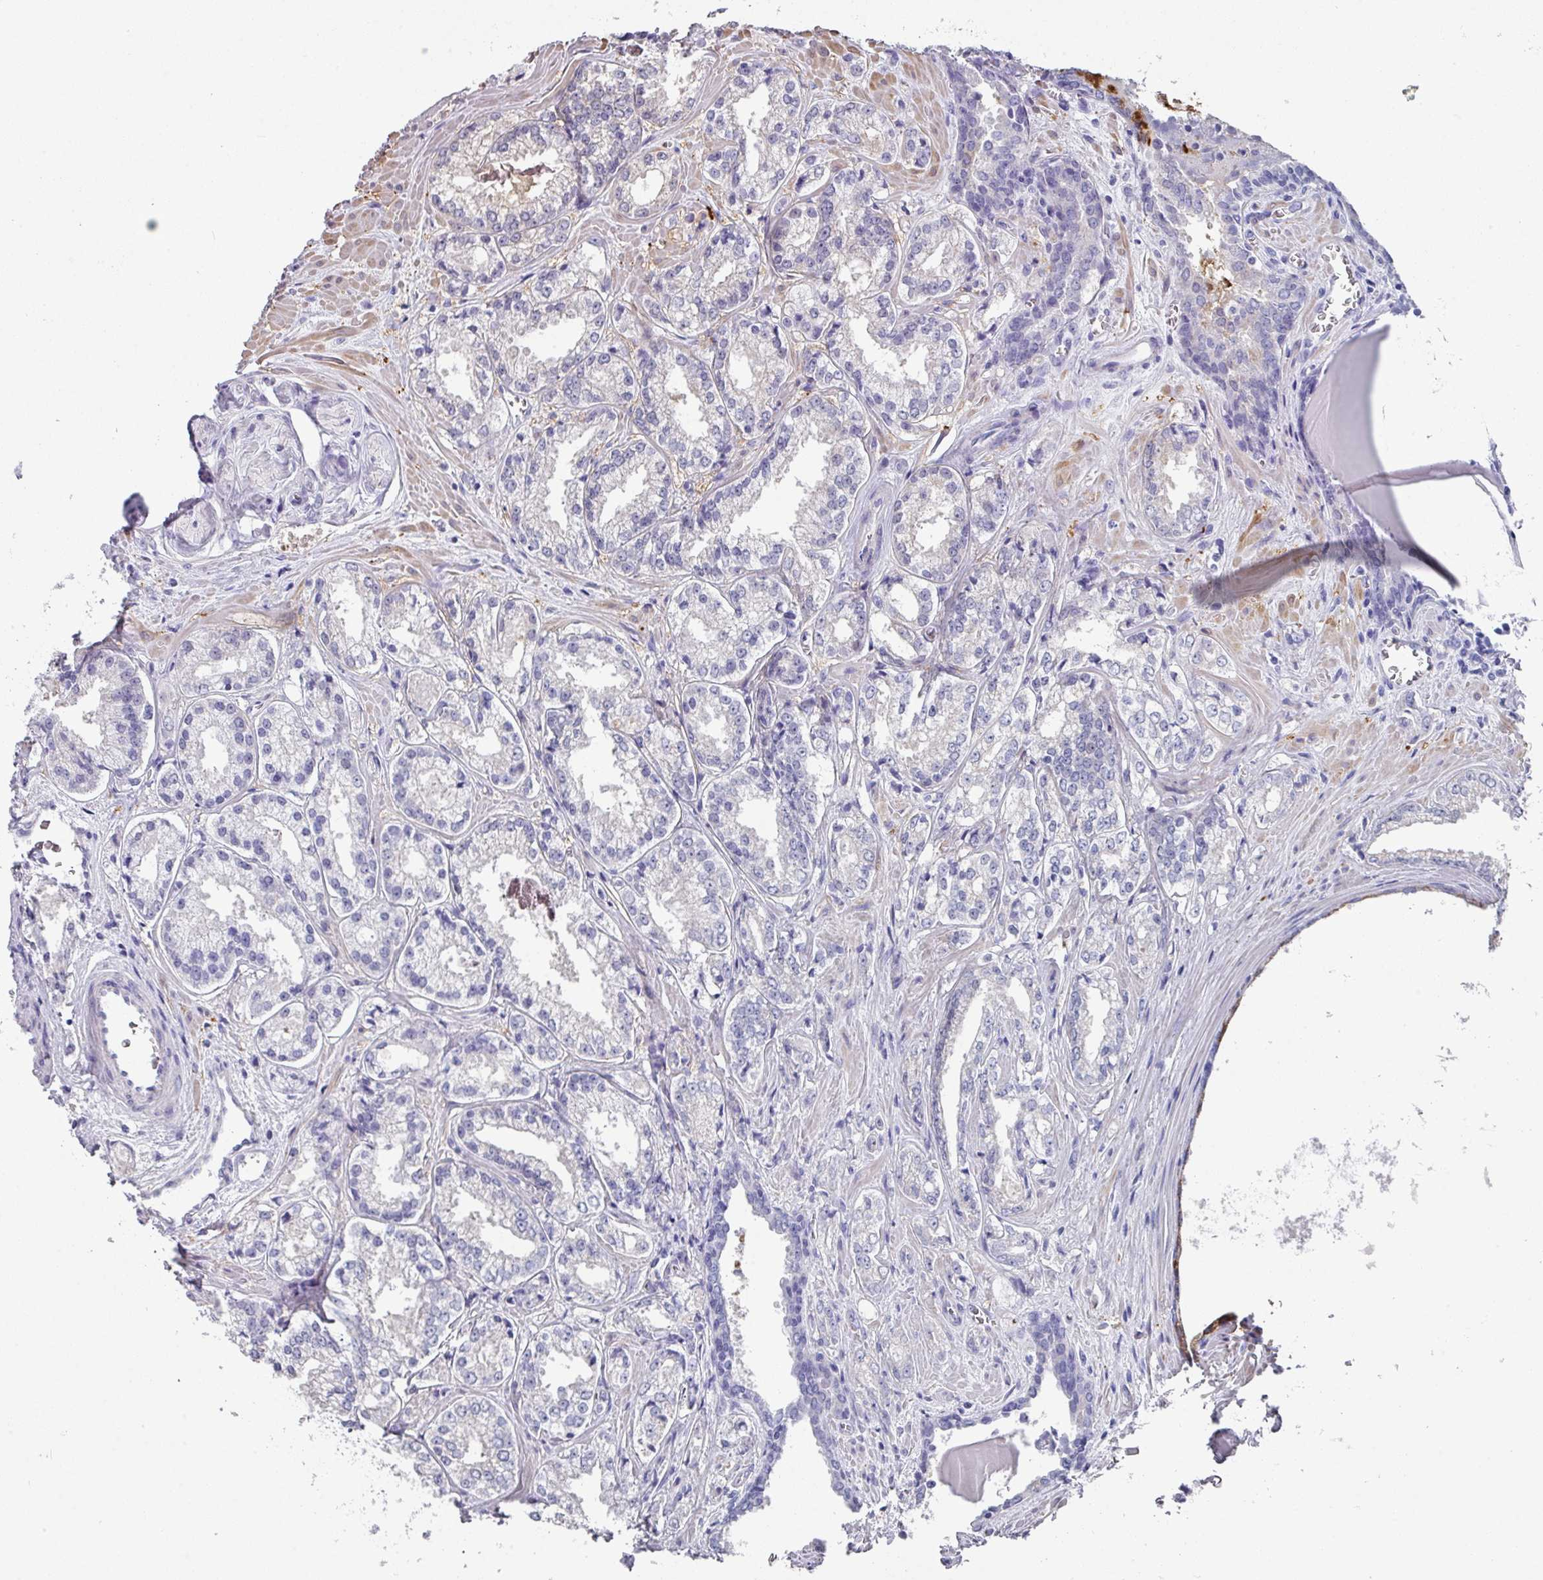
{"staining": {"intensity": "negative", "quantity": "none", "location": "none"}, "tissue": "prostate cancer", "cell_type": "Tumor cells", "image_type": "cancer", "snomed": [{"axis": "morphology", "description": "Adenocarcinoma, Low grade"}, {"axis": "topography", "description": "Prostate"}], "caption": "This is an immunohistochemistry photomicrograph of human prostate cancer (adenocarcinoma (low-grade)). There is no staining in tumor cells.", "gene": "PEX10", "patient": {"sex": "male", "age": 47}}